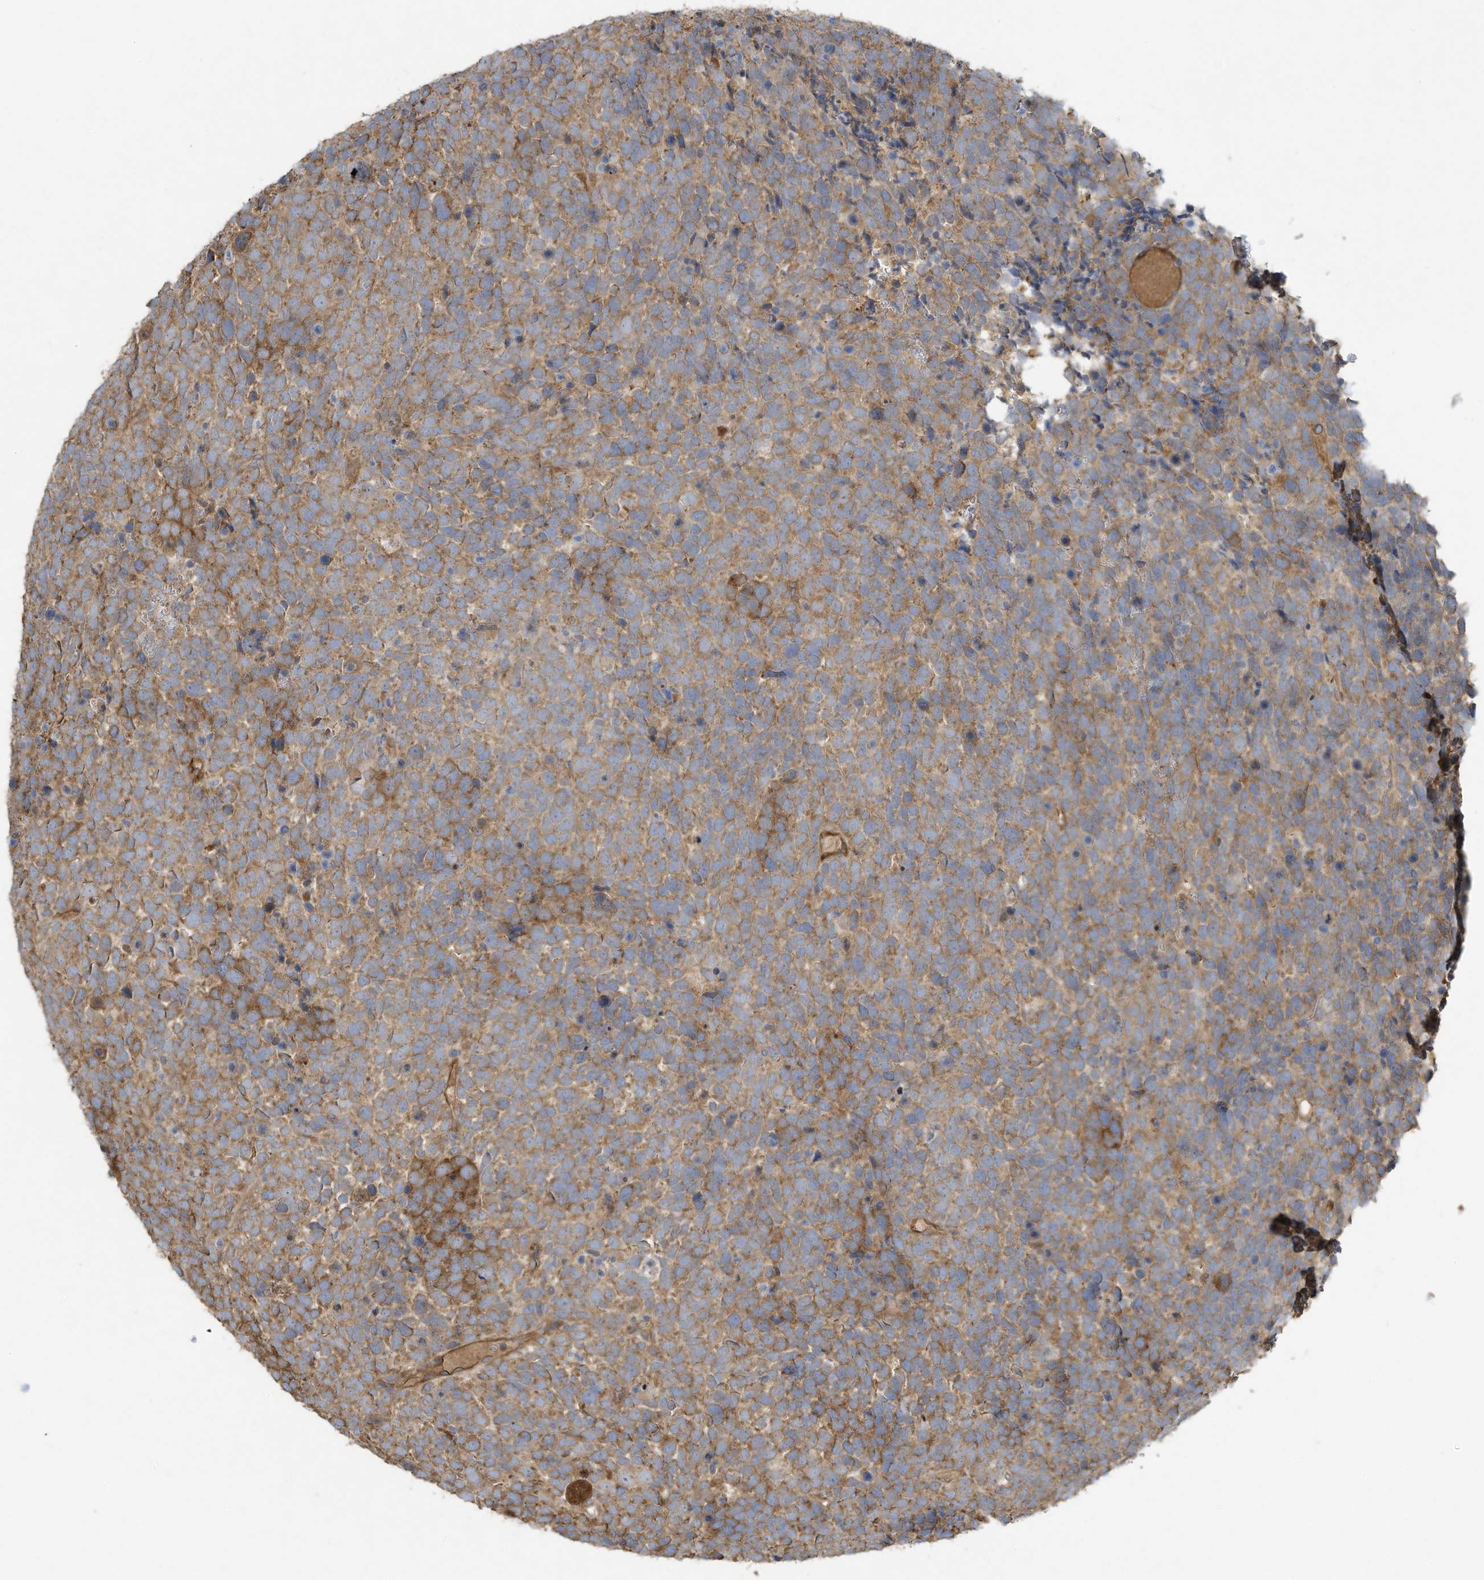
{"staining": {"intensity": "moderate", "quantity": ">75%", "location": "cytoplasmic/membranous"}, "tissue": "urothelial cancer", "cell_type": "Tumor cells", "image_type": "cancer", "snomed": [{"axis": "morphology", "description": "Urothelial carcinoma, High grade"}, {"axis": "topography", "description": "Urinary bladder"}], "caption": "Immunohistochemistry (IHC) of urothelial cancer shows medium levels of moderate cytoplasmic/membranous positivity in about >75% of tumor cells.", "gene": "SYNJ2", "patient": {"sex": "female", "age": 82}}